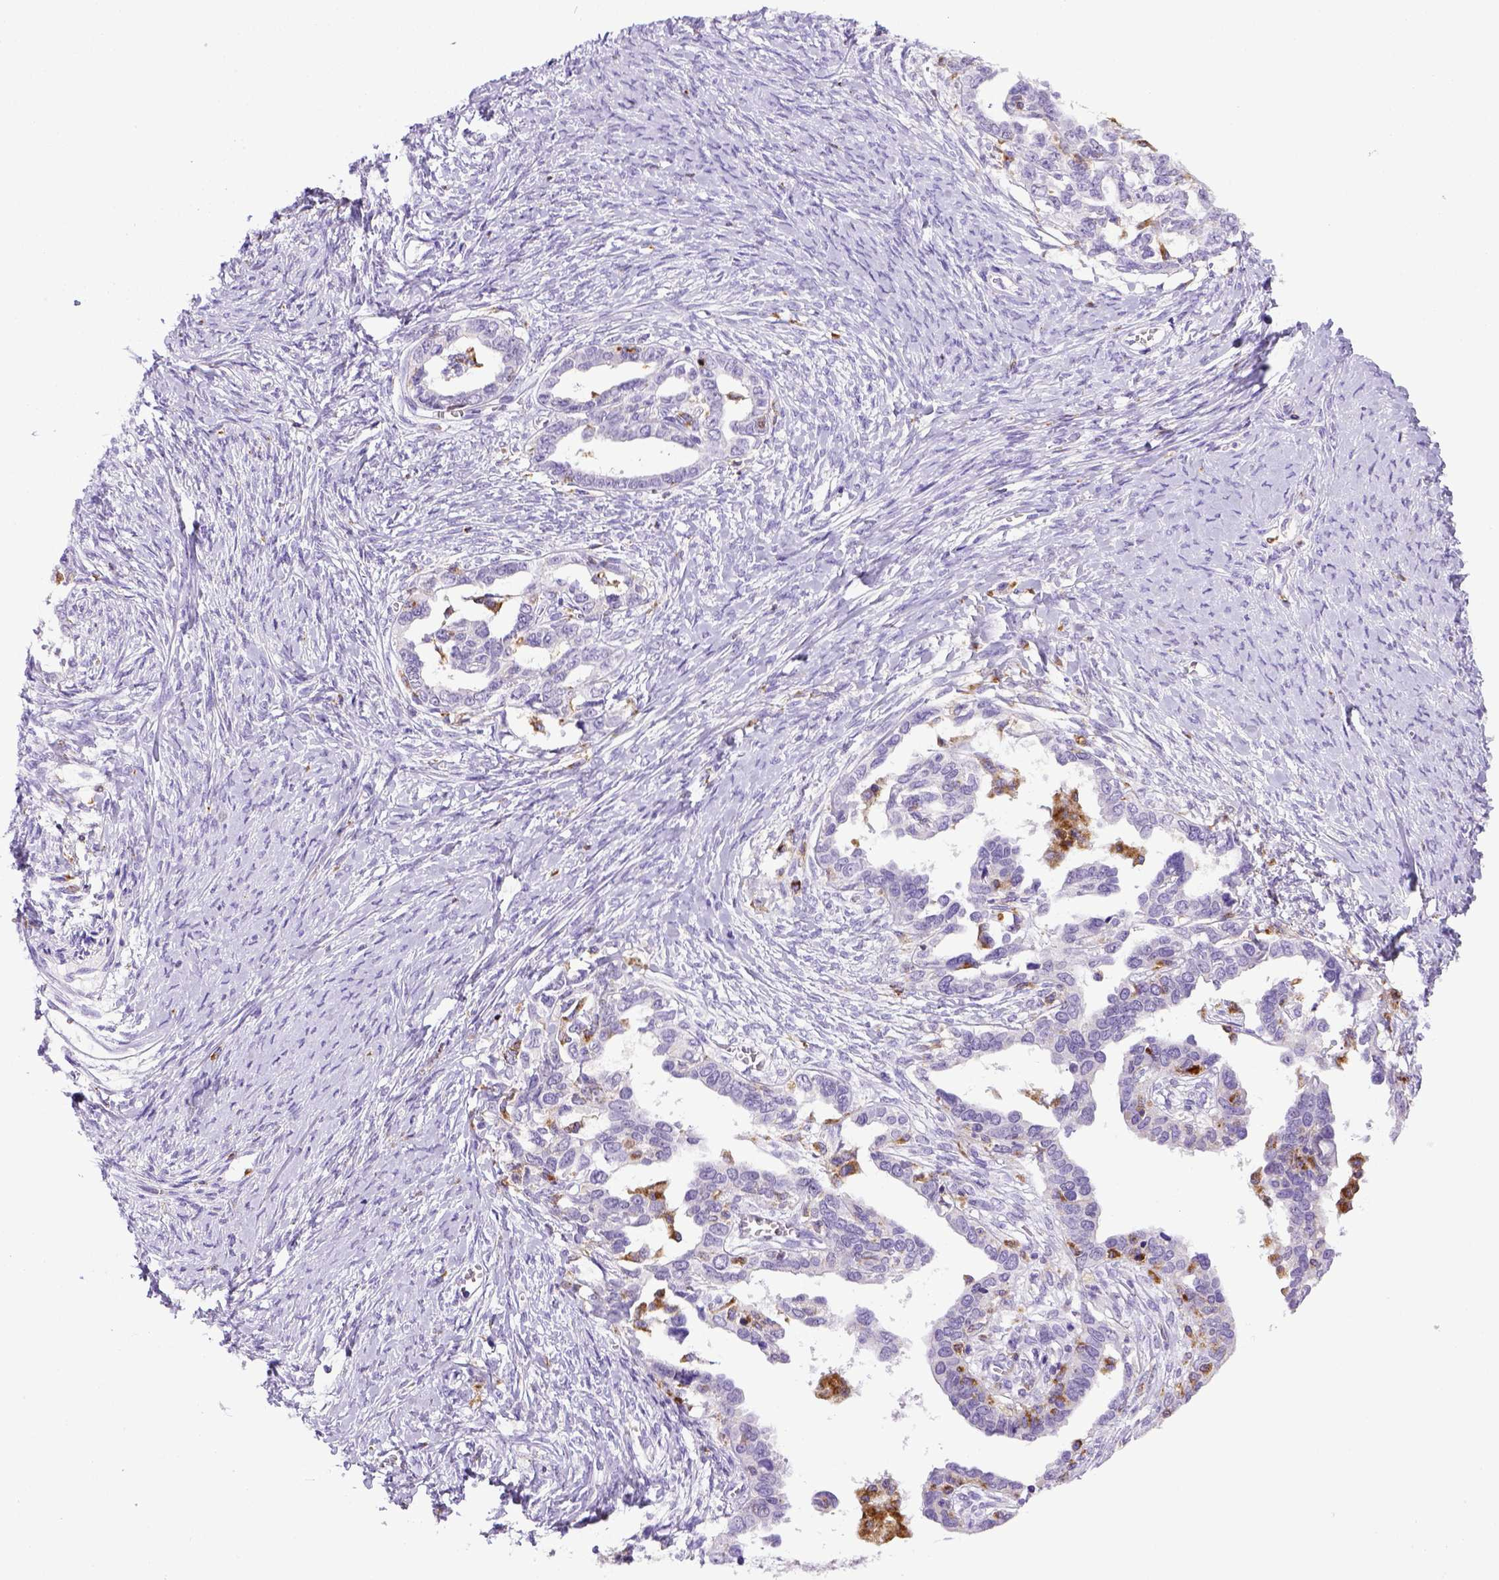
{"staining": {"intensity": "negative", "quantity": "none", "location": "none"}, "tissue": "ovarian cancer", "cell_type": "Tumor cells", "image_type": "cancer", "snomed": [{"axis": "morphology", "description": "Cystadenocarcinoma, serous, NOS"}, {"axis": "topography", "description": "Ovary"}], "caption": "Immunohistochemistry image of ovarian serous cystadenocarcinoma stained for a protein (brown), which demonstrates no staining in tumor cells.", "gene": "CD68", "patient": {"sex": "female", "age": 69}}